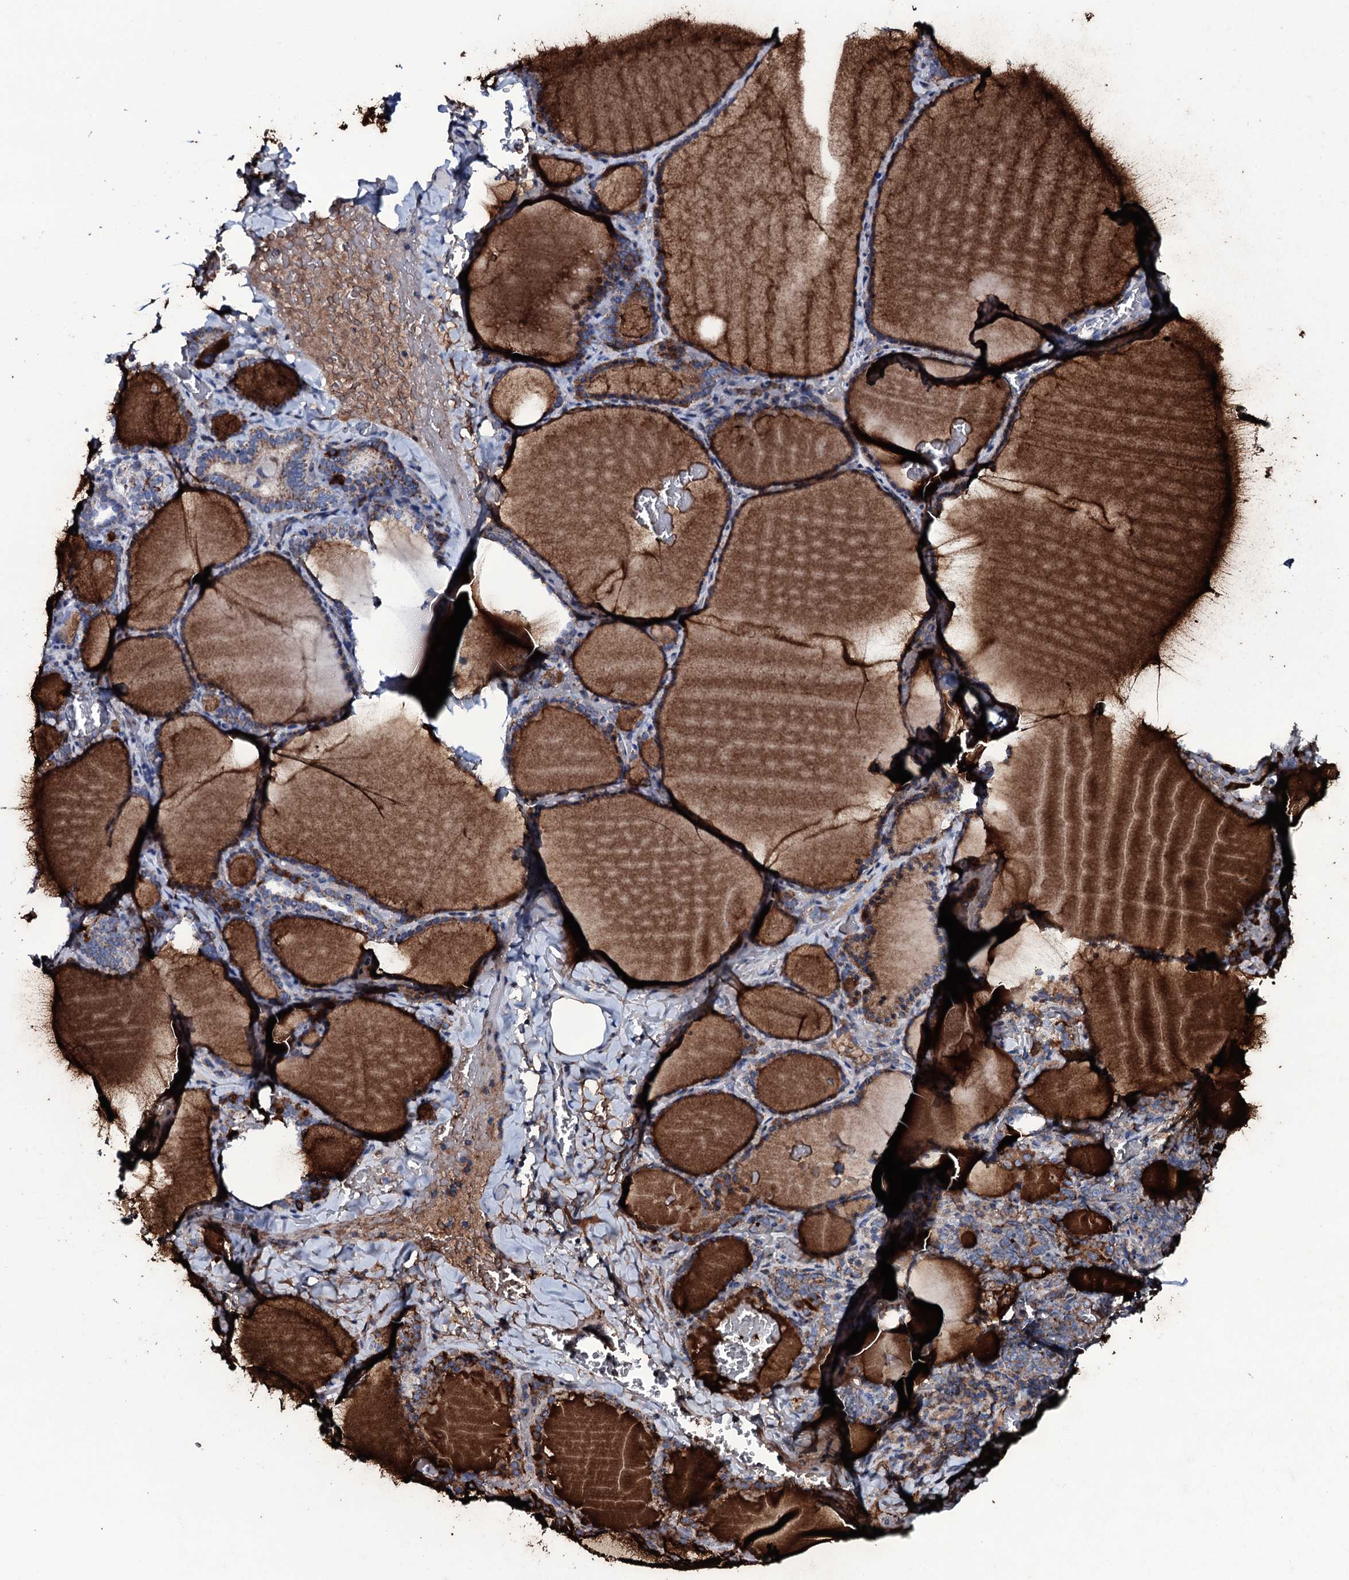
{"staining": {"intensity": "strong", "quantity": "25%-75%", "location": "cytoplasmic/membranous"}, "tissue": "thyroid gland", "cell_type": "Glandular cells", "image_type": "normal", "snomed": [{"axis": "morphology", "description": "Normal tissue, NOS"}, {"axis": "topography", "description": "Thyroid gland"}], "caption": "An image showing strong cytoplasmic/membranous staining in approximately 25%-75% of glandular cells in unremarkable thyroid gland, as visualized by brown immunohistochemical staining.", "gene": "WIPF3", "patient": {"sex": "female", "age": 39}}